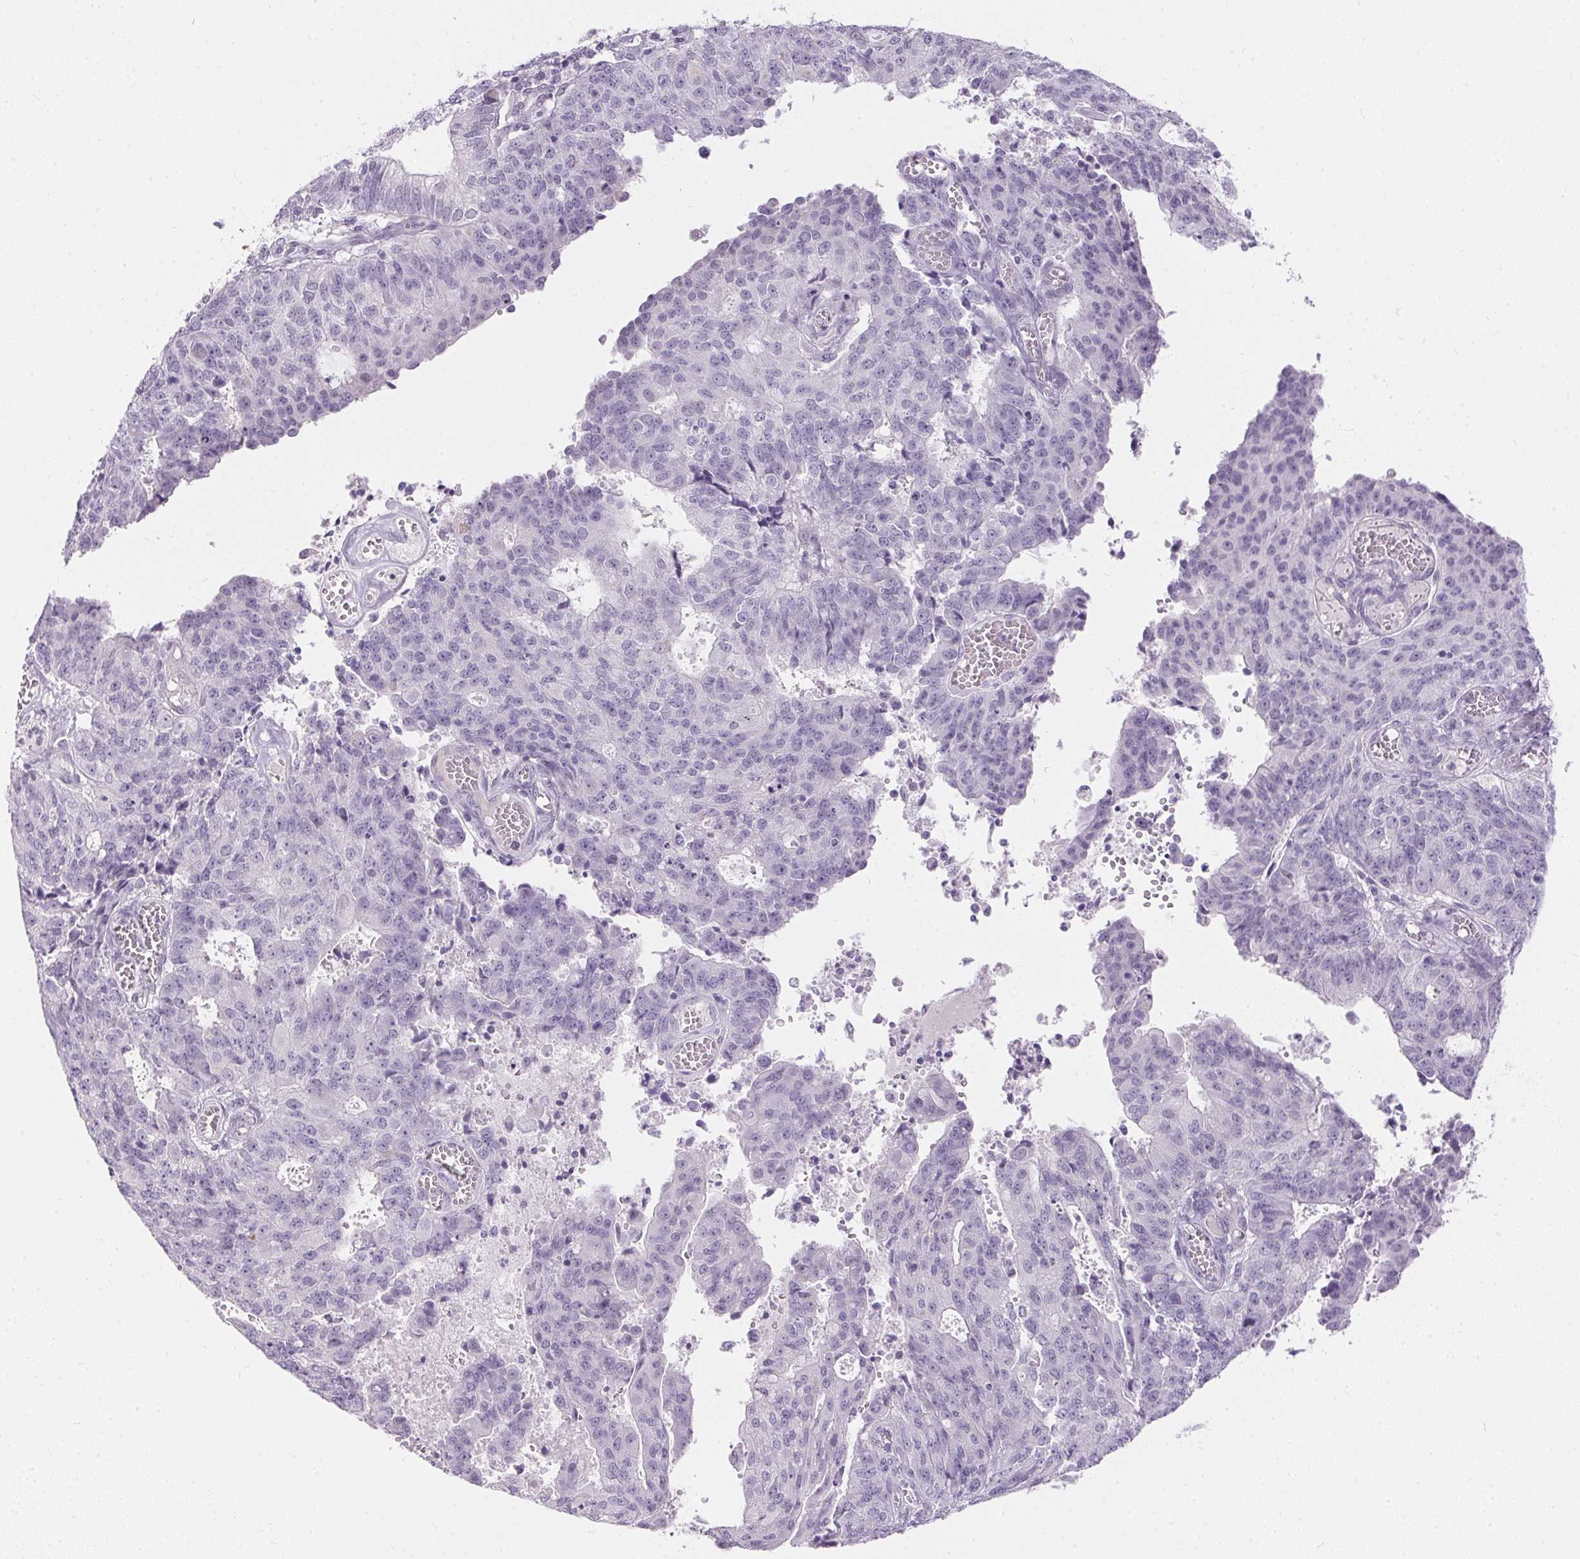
{"staining": {"intensity": "negative", "quantity": "none", "location": "none"}, "tissue": "endometrial cancer", "cell_type": "Tumor cells", "image_type": "cancer", "snomed": [{"axis": "morphology", "description": "Adenocarcinoma, NOS"}, {"axis": "topography", "description": "Endometrium"}], "caption": "Tumor cells are negative for protein expression in human endometrial cancer.", "gene": "GBP6", "patient": {"sex": "female", "age": 82}}